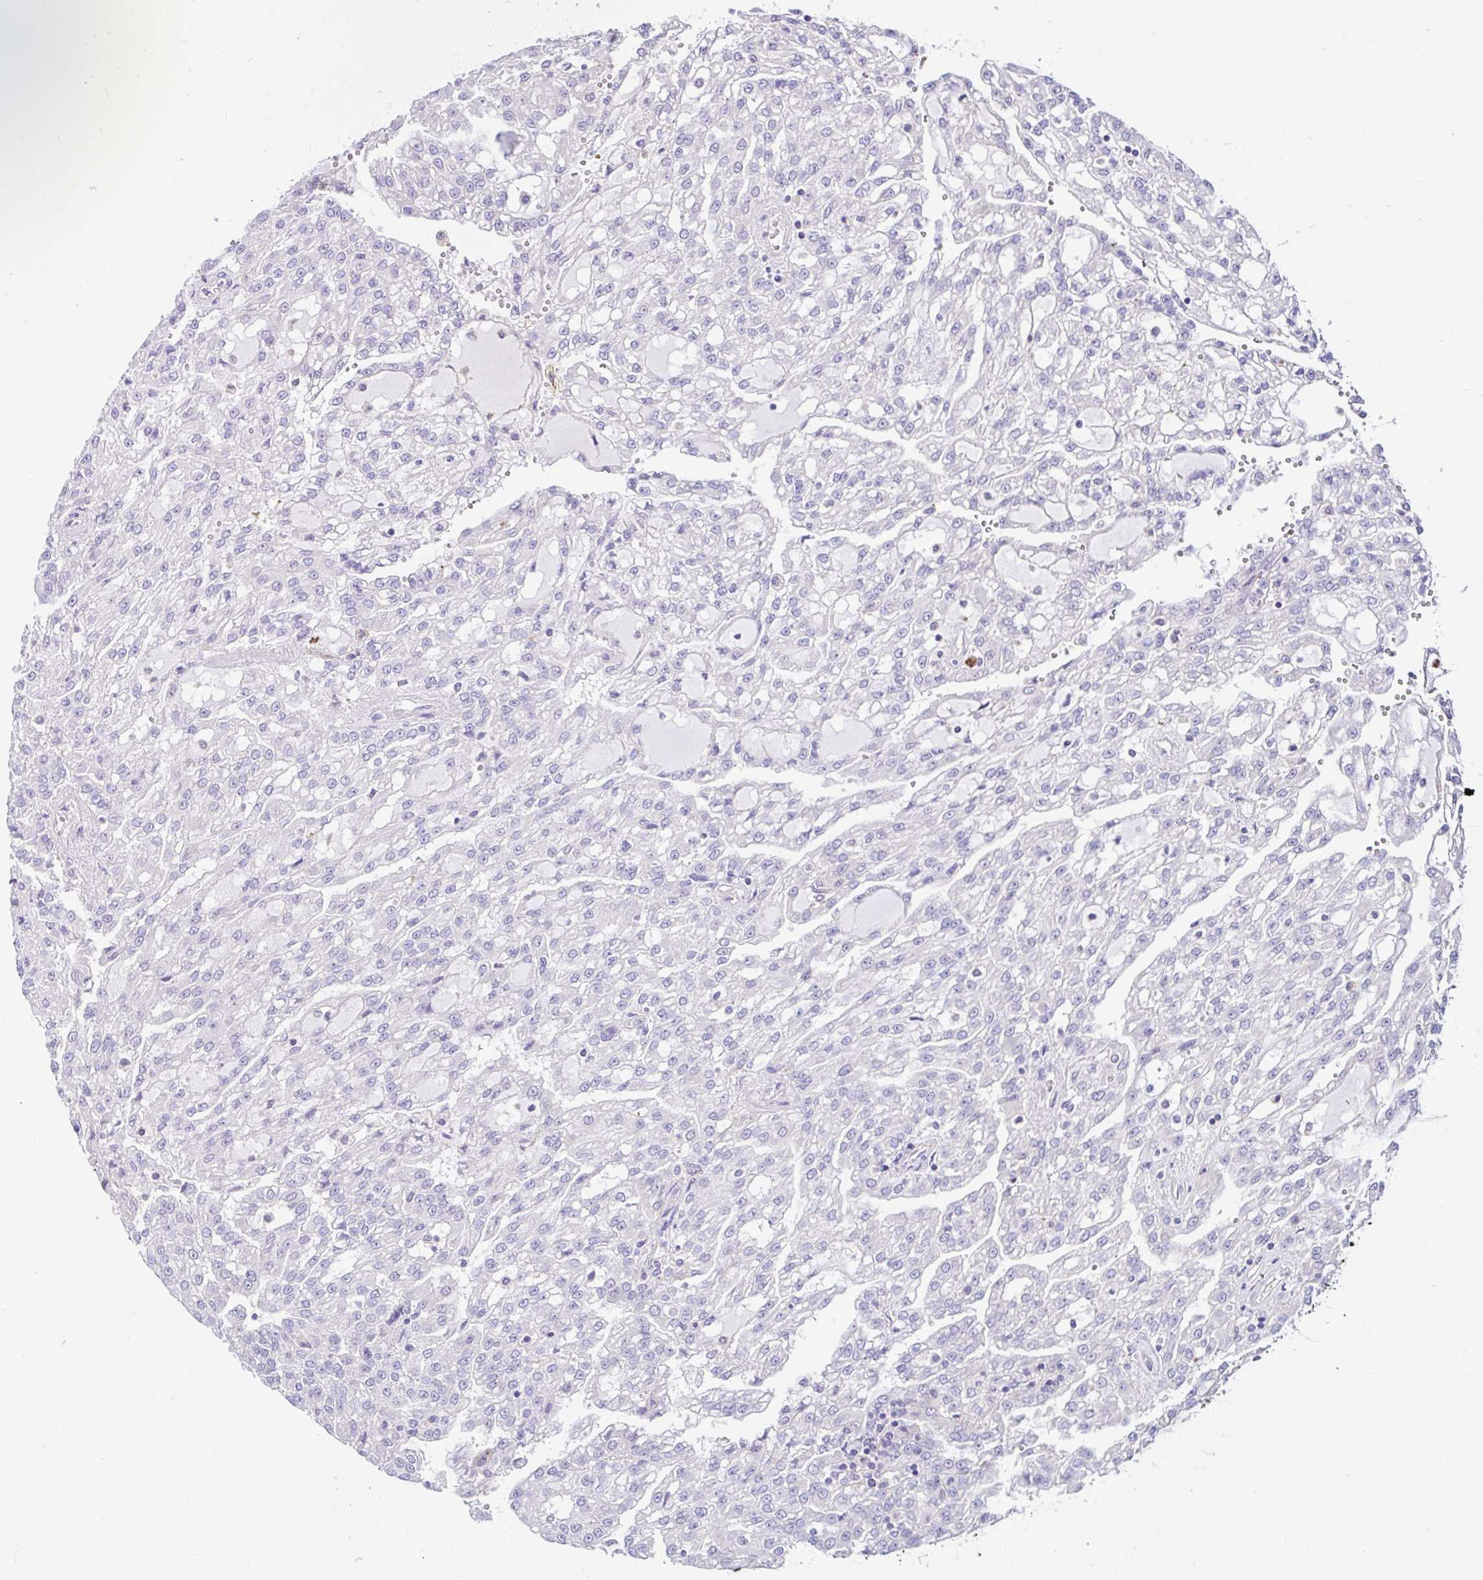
{"staining": {"intensity": "negative", "quantity": "none", "location": "none"}, "tissue": "renal cancer", "cell_type": "Tumor cells", "image_type": "cancer", "snomed": [{"axis": "morphology", "description": "Adenocarcinoma, NOS"}, {"axis": "topography", "description": "Kidney"}], "caption": "Tumor cells are negative for brown protein staining in renal cancer.", "gene": "CCDC142", "patient": {"sex": "male", "age": 63}}